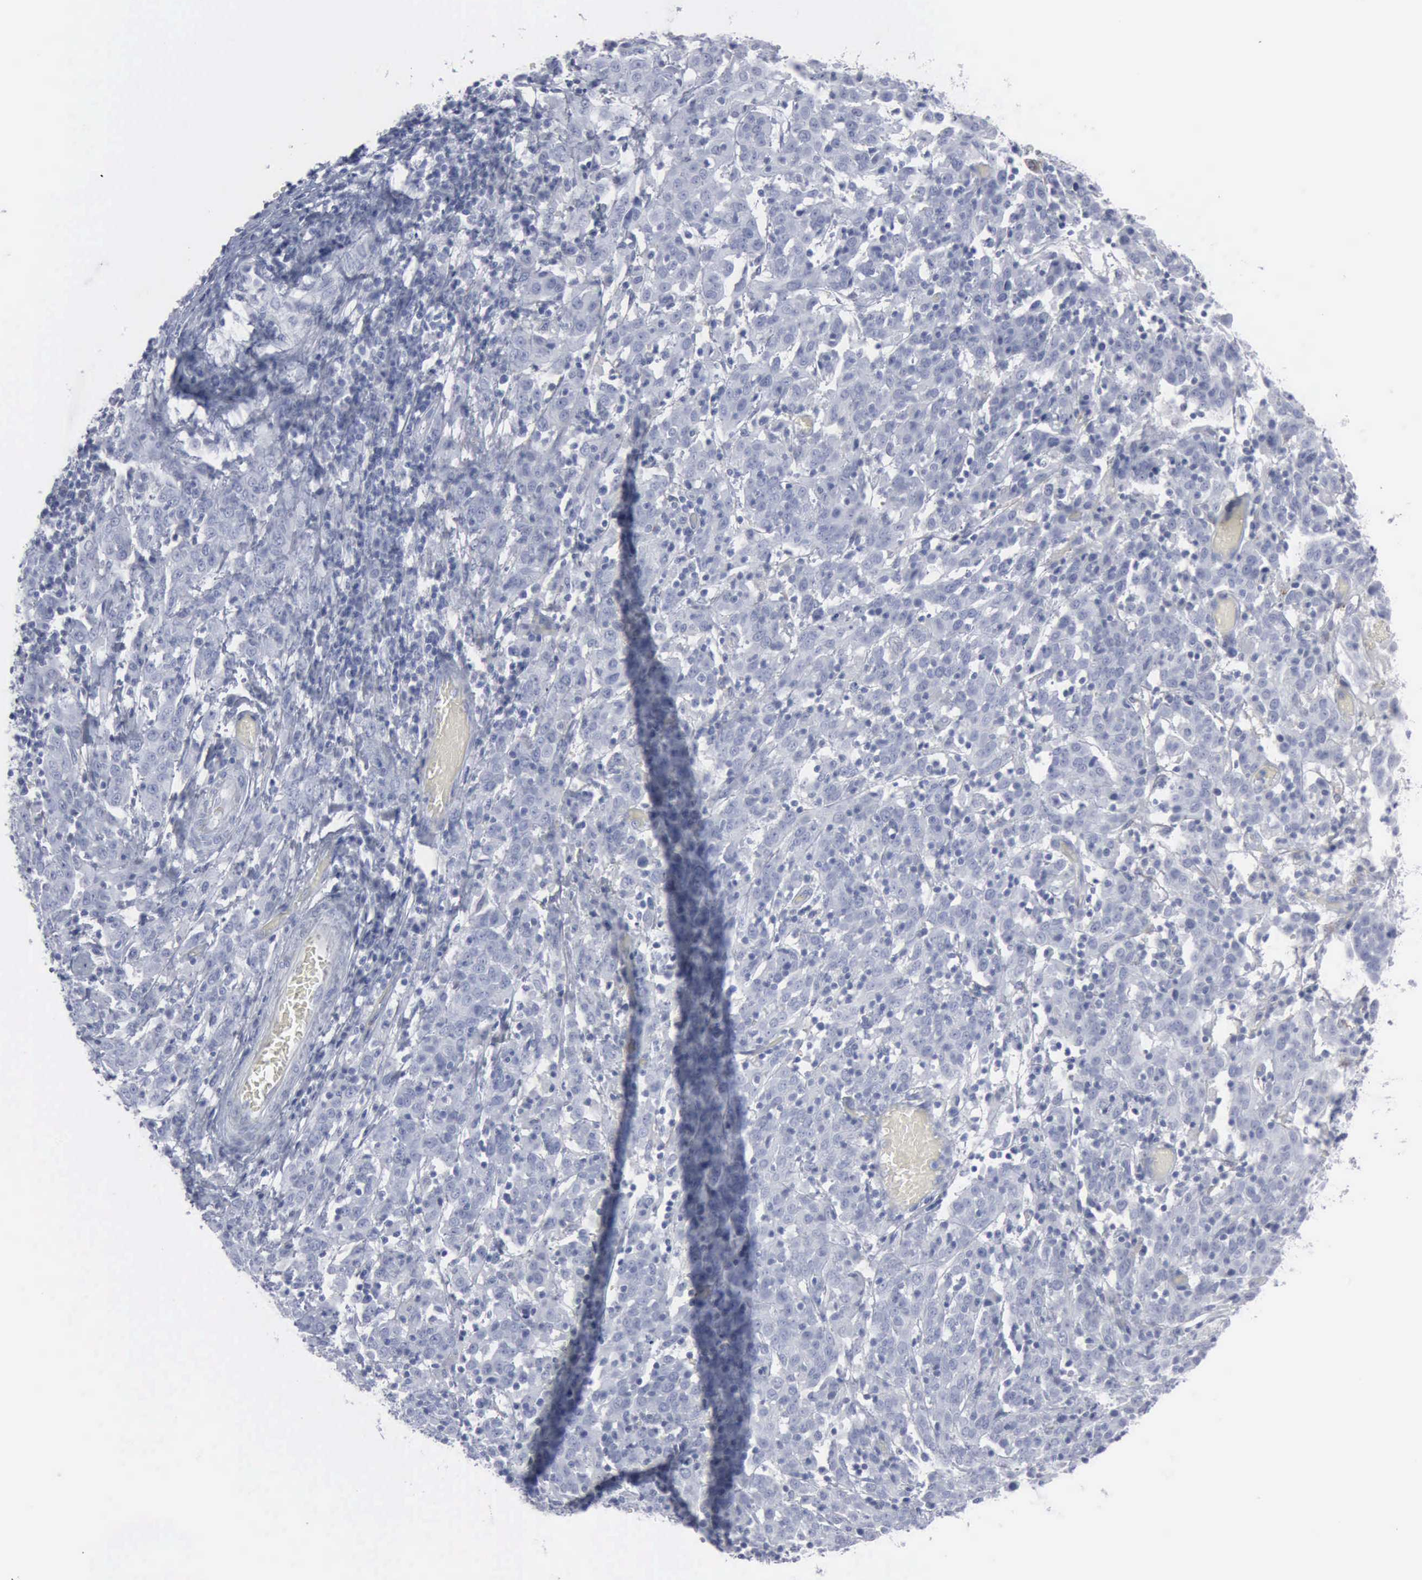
{"staining": {"intensity": "negative", "quantity": "none", "location": "none"}, "tissue": "cervical cancer", "cell_type": "Tumor cells", "image_type": "cancer", "snomed": [{"axis": "morphology", "description": "Normal tissue, NOS"}, {"axis": "morphology", "description": "Squamous cell carcinoma, NOS"}, {"axis": "topography", "description": "Cervix"}], "caption": "The immunohistochemistry (IHC) photomicrograph has no significant positivity in tumor cells of squamous cell carcinoma (cervical) tissue.", "gene": "VCAM1", "patient": {"sex": "female", "age": 67}}